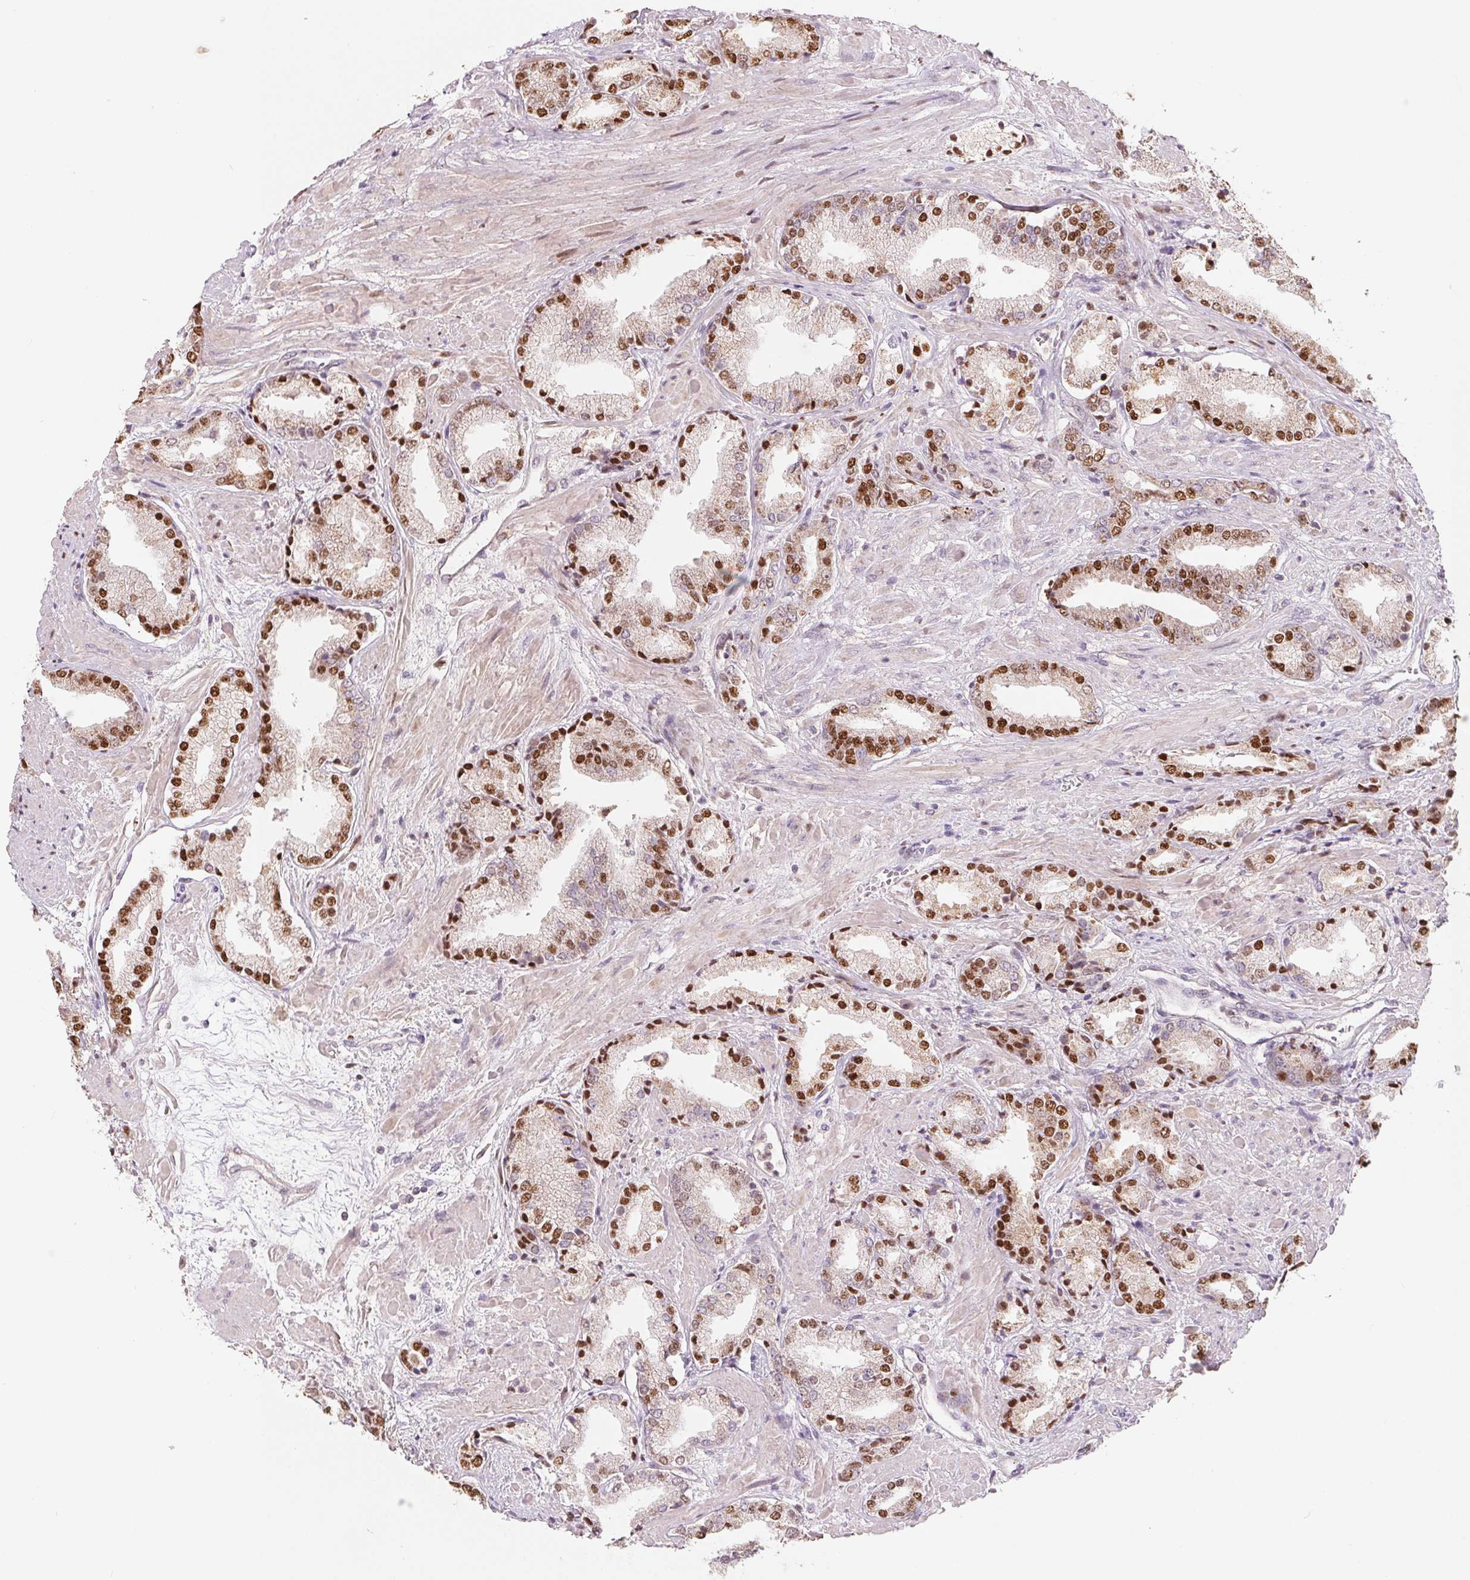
{"staining": {"intensity": "strong", "quantity": "25%-75%", "location": "nuclear"}, "tissue": "prostate cancer", "cell_type": "Tumor cells", "image_type": "cancer", "snomed": [{"axis": "morphology", "description": "Adenocarcinoma, High grade"}, {"axis": "topography", "description": "Prostate"}], "caption": "Prostate cancer (adenocarcinoma (high-grade)) stained for a protein (brown) shows strong nuclear positive expression in approximately 25%-75% of tumor cells.", "gene": "AQP8", "patient": {"sex": "male", "age": 56}}